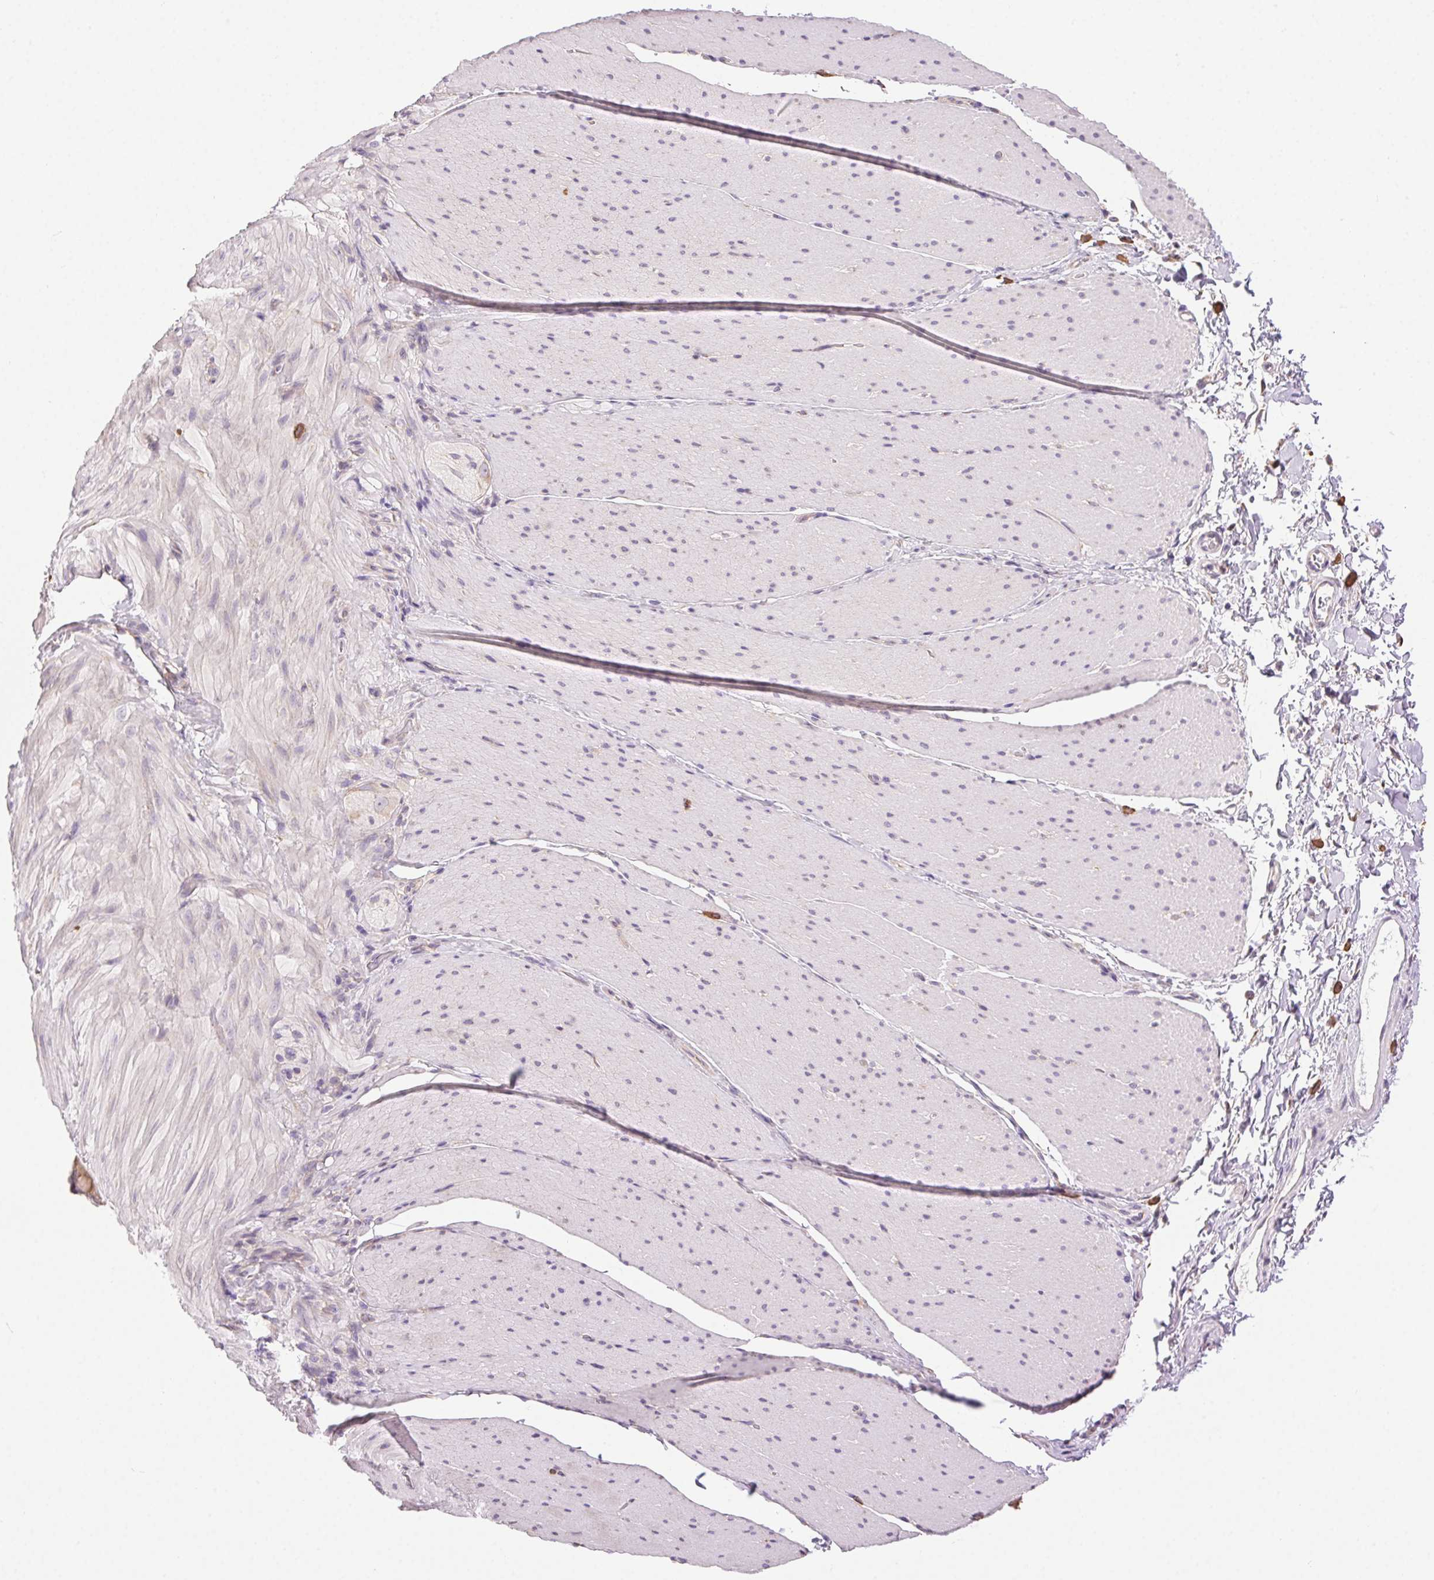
{"staining": {"intensity": "negative", "quantity": "none", "location": "none"}, "tissue": "smooth muscle", "cell_type": "Smooth muscle cells", "image_type": "normal", "snomed": [{"axis": "morphology", "description": "Normal tissue, NOS"}, {"axis": "topography", "description": "Smooth muscle"}, {"axis": "topography", "description": "Colon"}], "caption": "Immunohistochemistry (IHC) of normal human smooth muscle demonstrates no expression in smooth muscle cells.", "gene": "SNX31", "patient": {"sex": "male", "age": 73}}